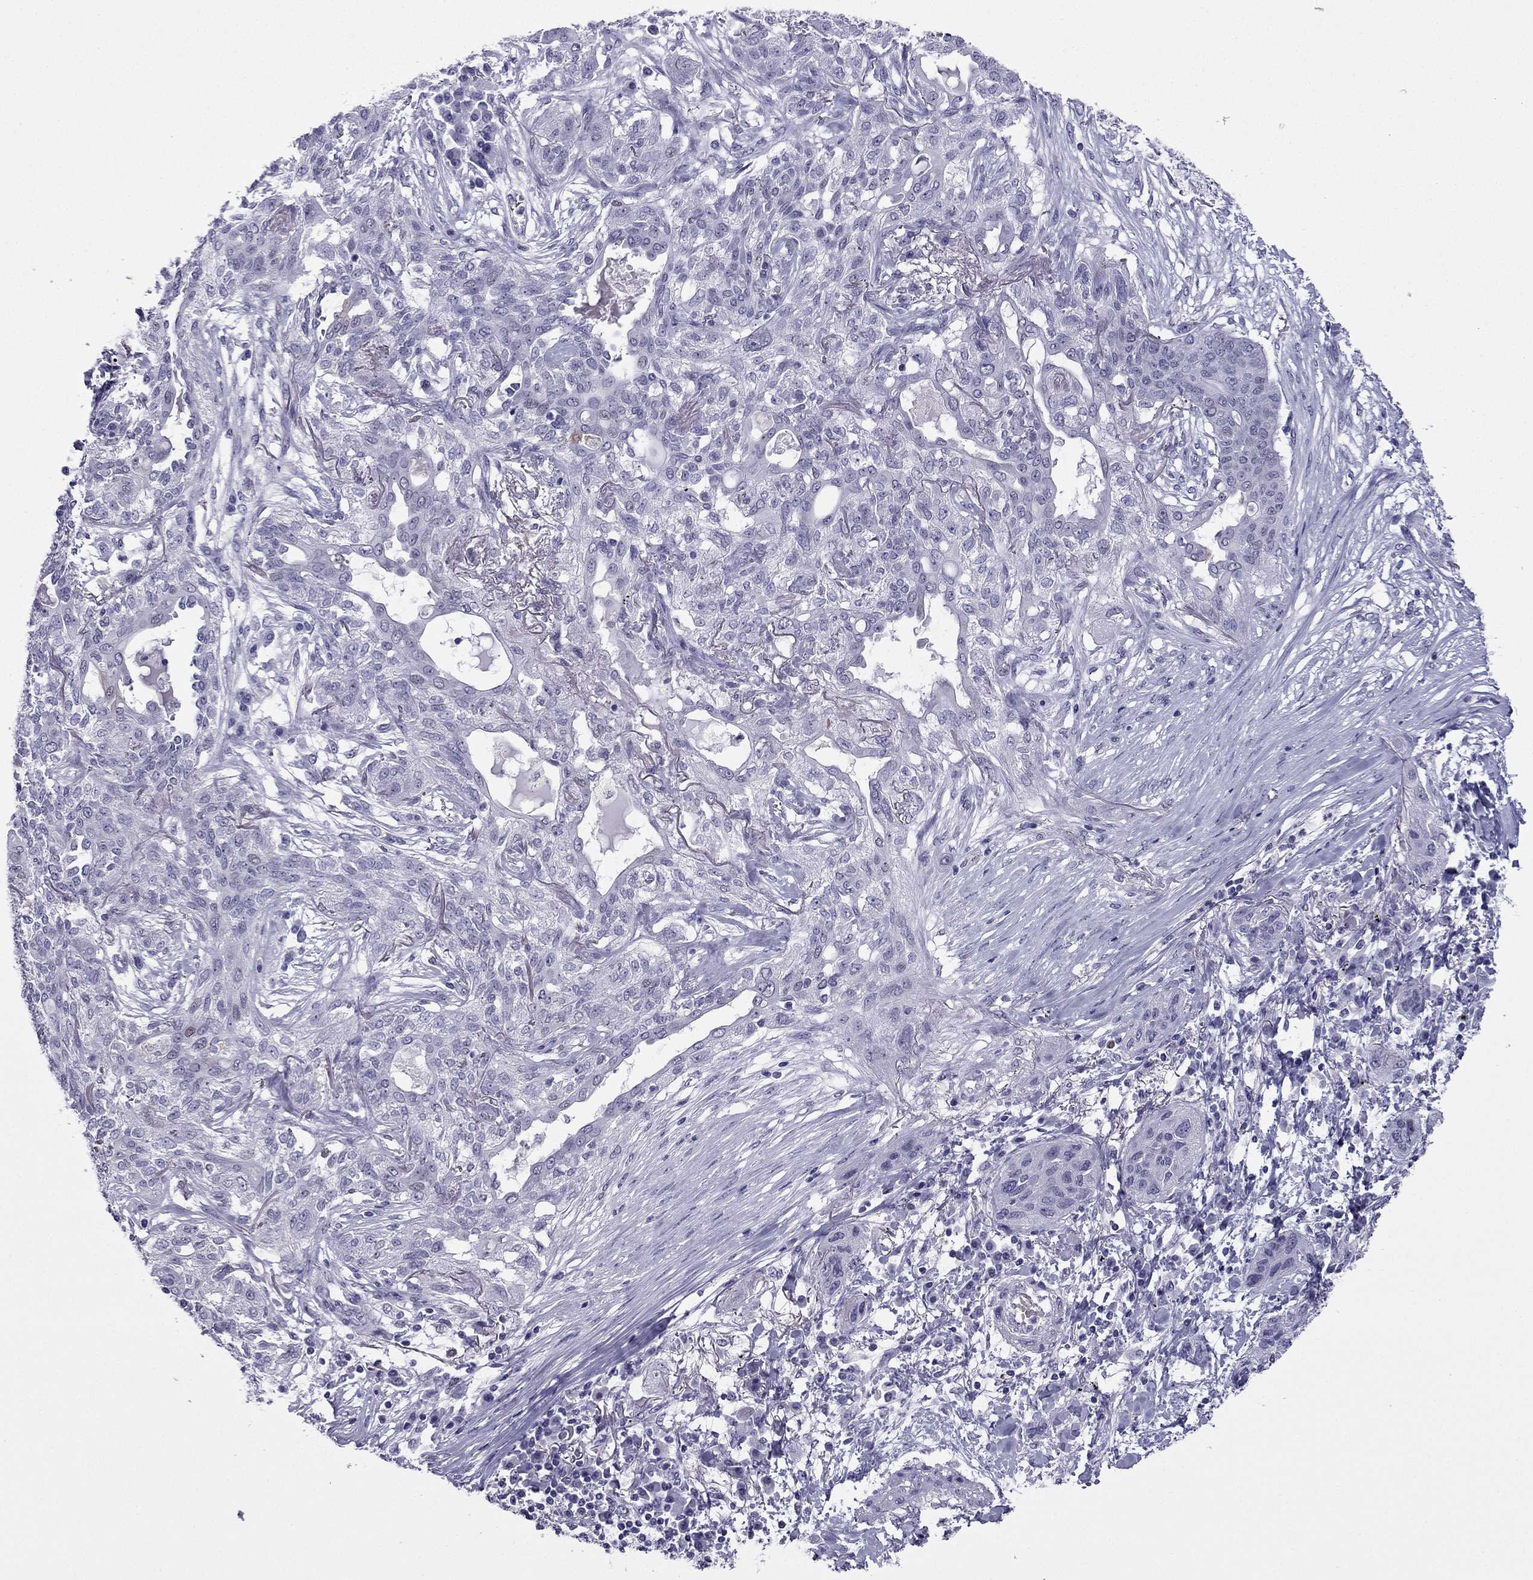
{"staining": {"intensity": "negative", "quantity": "none", "location": "none"}, "tissue": "lung cancer", "cell_type": "Tumor cells", "image_type": "cancer", "snomed": [{"axis": "morphology", "description": "Squamous cell carcinoma, NOS"}, {"axis": "topography", "description": "Lung"}], "caption": "DAB (3,3'-diaminobenzidine) immunohistochemical staining of human lung squamous cell carcinoma shows no significant positivity in tumor cells.", "gene": "MYLK3", "patient": {"sex": "female", "age": 70}}